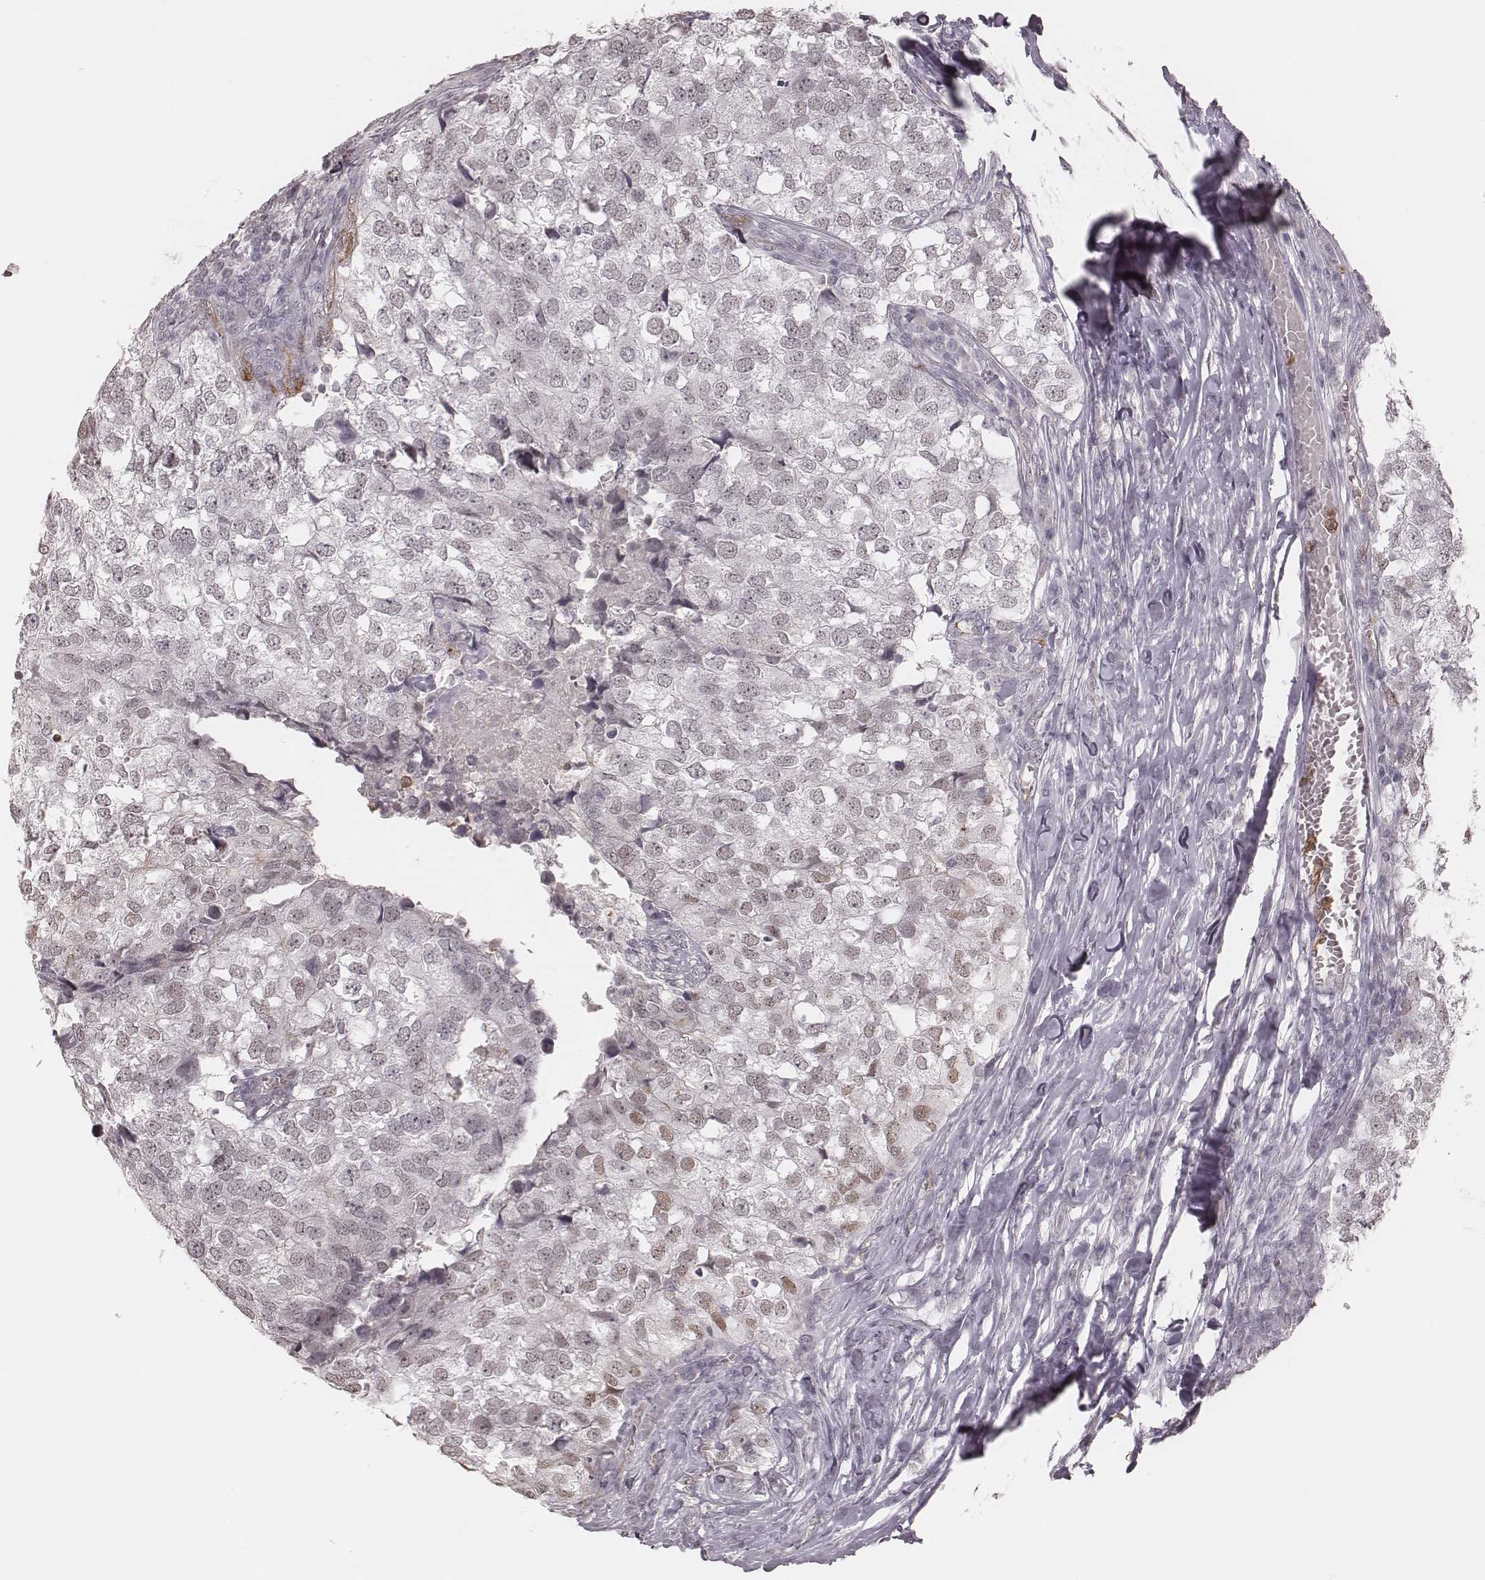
{"staining": {"intensity": "weak", "quantity": "<25%", "location": "nuclear"}, "tissue": "breast cancer", "cell_type": "Tumor cells", "image_type": "cancer", "snomed": [{"axis": "morphology", "description": "Duct carcinoma"}, {"axis": "topography", "description": "Breast"}], "caption": "Protein analysis of breast infiltrating ductal carcinoma shows no significant staining in tumor cells.", "gene": "KITLG", "patient": {"sex": "female", "age": 30}}